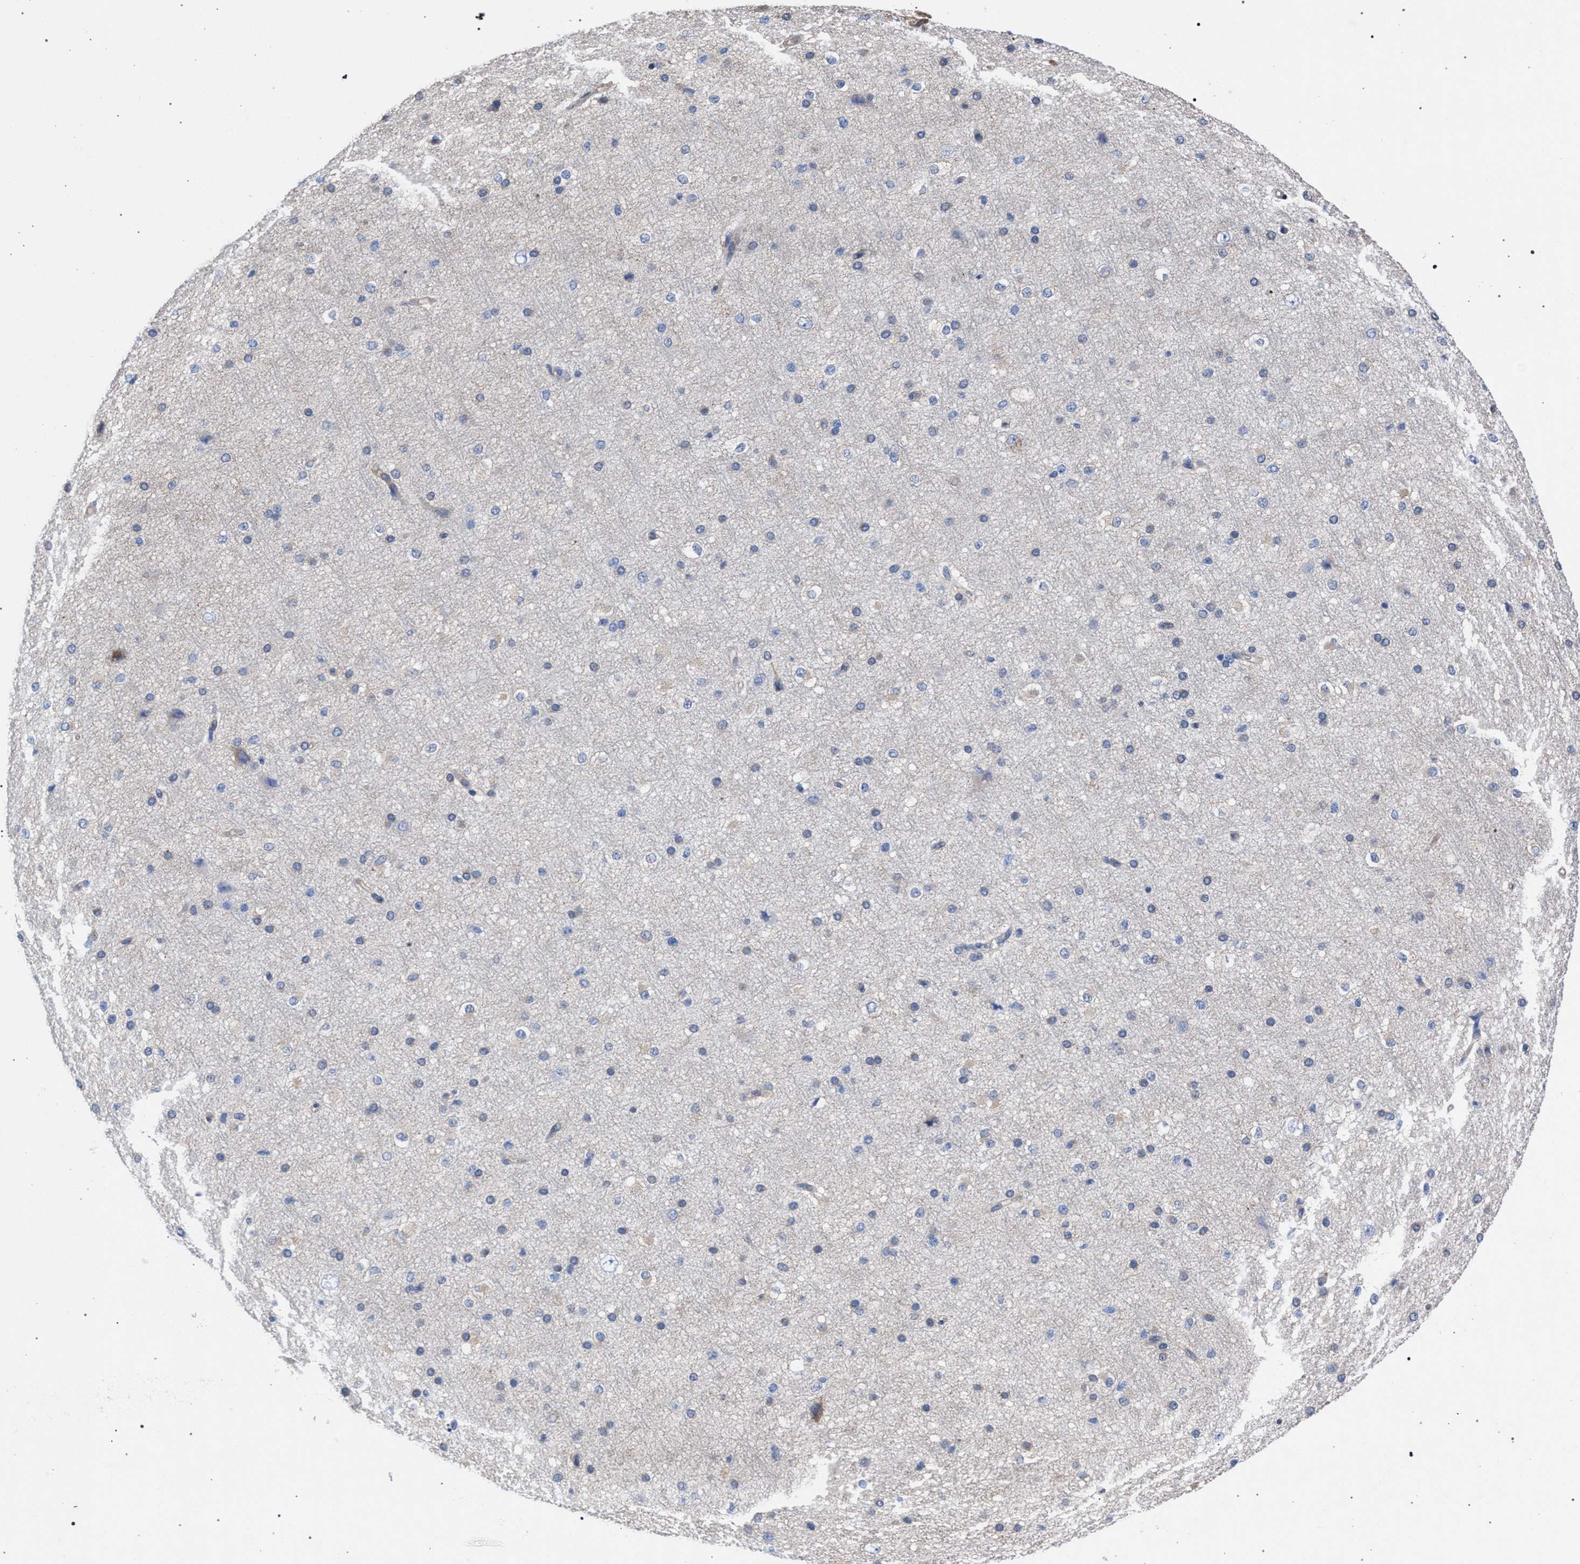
{"staining": {"intensity": "negative", "quantity": "none", "location": "none"}, "tissue": "cerebral cortex", "cell_type": "Endothelial cells", "image_type": "normal", "snomed": [{"axis": "morphology", "description": "Normal tissue, NOS"}, {"axis": "morphology", "description": "Developmental malformation"}, {"axis": "topography", "description": "Cerebral cortex"}], "caption": "This is an immunohistochemistry histopathology image of unremarkable human cerebral cortex. There is no staining in endothelial cells.", "gene": "GMPR", "patient": {"sex": "female", "age": 30}}